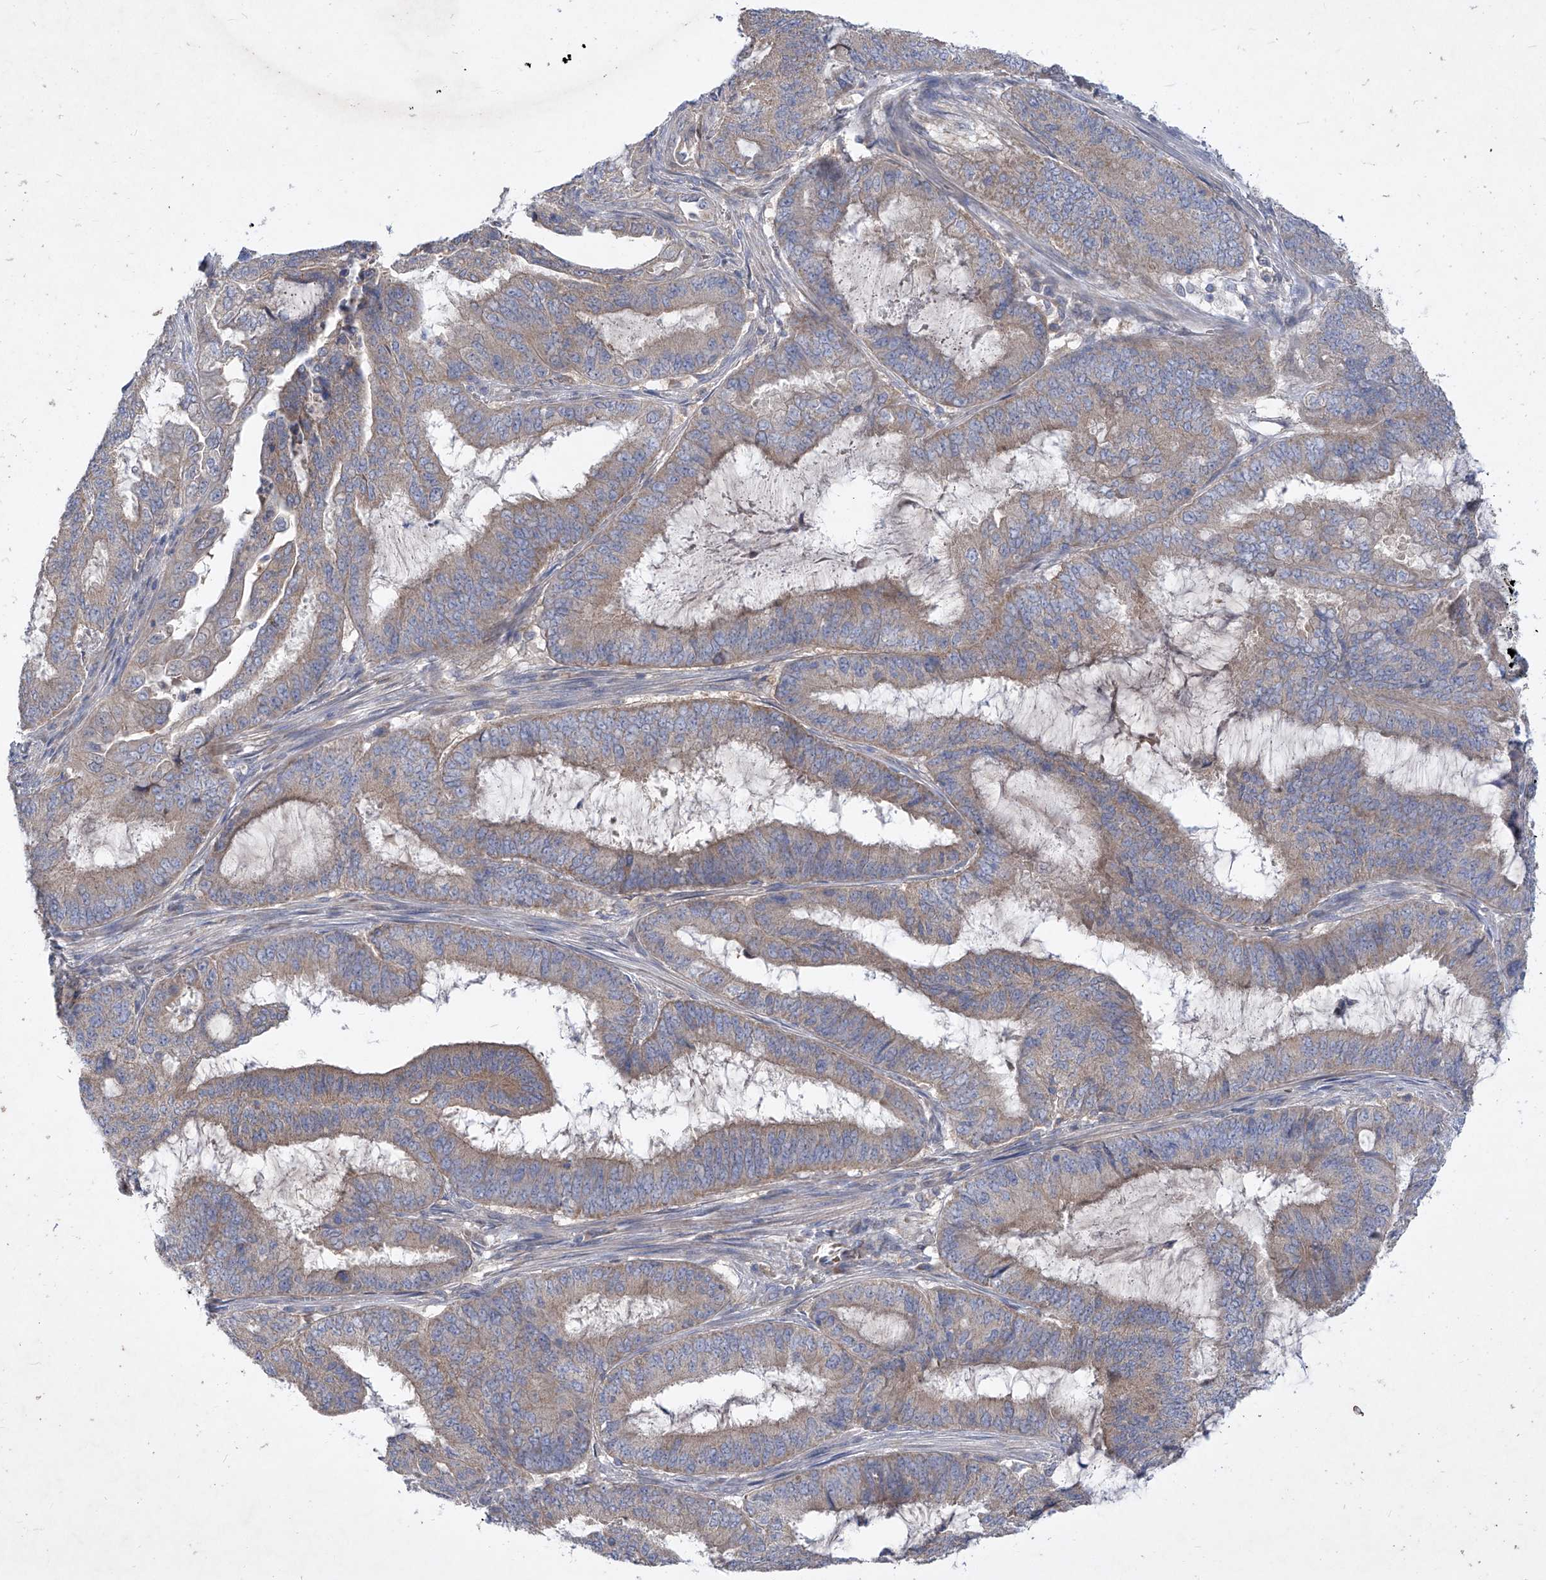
{"staining": {"intensity": "weak", "quantity": "<25%", "location": "cytoplasmic/membranous"}, "tissue": "endometrial cancer", "cell_type": "Tumor cells", "image_type": "cancer", "snomed": [{"axis": "morphology", "description": "Adenocarcinoma, NOS"}, {"axis": "topography", "description": "Endometrium"}], "caption": "This is an immunohistochemistry (IHC) image of human endometrial adenocarcinoma. There is no expression in tumor cells.", "gene": "COQ3", "patient": {"sex": "female", "age": 51}}